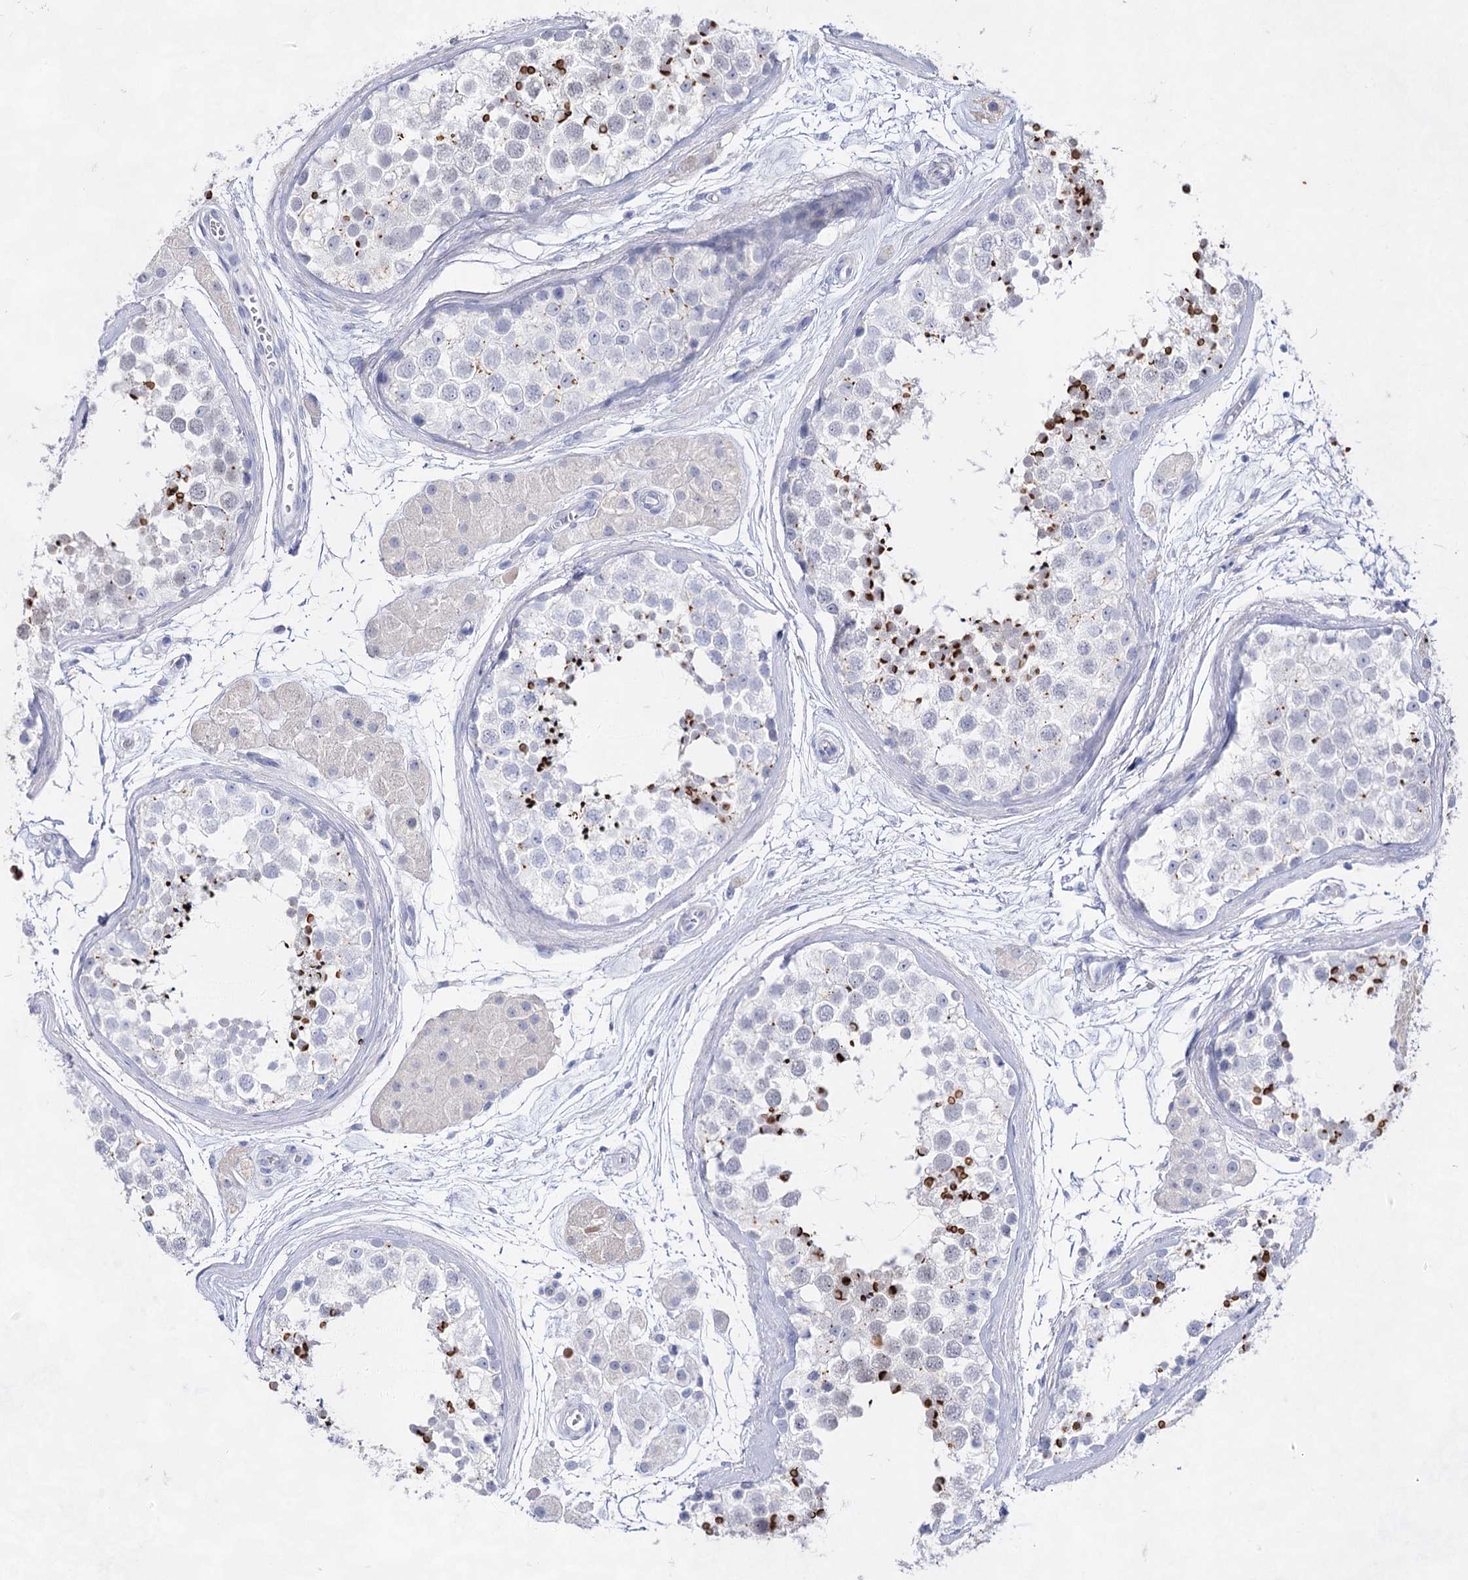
{"staining": {"intensity": "strong", "quantity": "<25%", "location": "cytoplasmic/membranous"}, "tissue": "testis", "cell_type": "Cells in seminiferous ducts", "image_type": "normal", "snomed": [{"axis": "morphology", "description": "Normal tissue, NOS"}, {"axis": "topography", "description": "Testis"}], "caption": "About <25% of cells in seminiferous ducts in unremarkable testis show strong cytoplasmic/membranous protein positivity as visualized by brown immunohistochemical staining.", "gene": "ACRV1", "patient": {"sex": "male", "age": 56}}